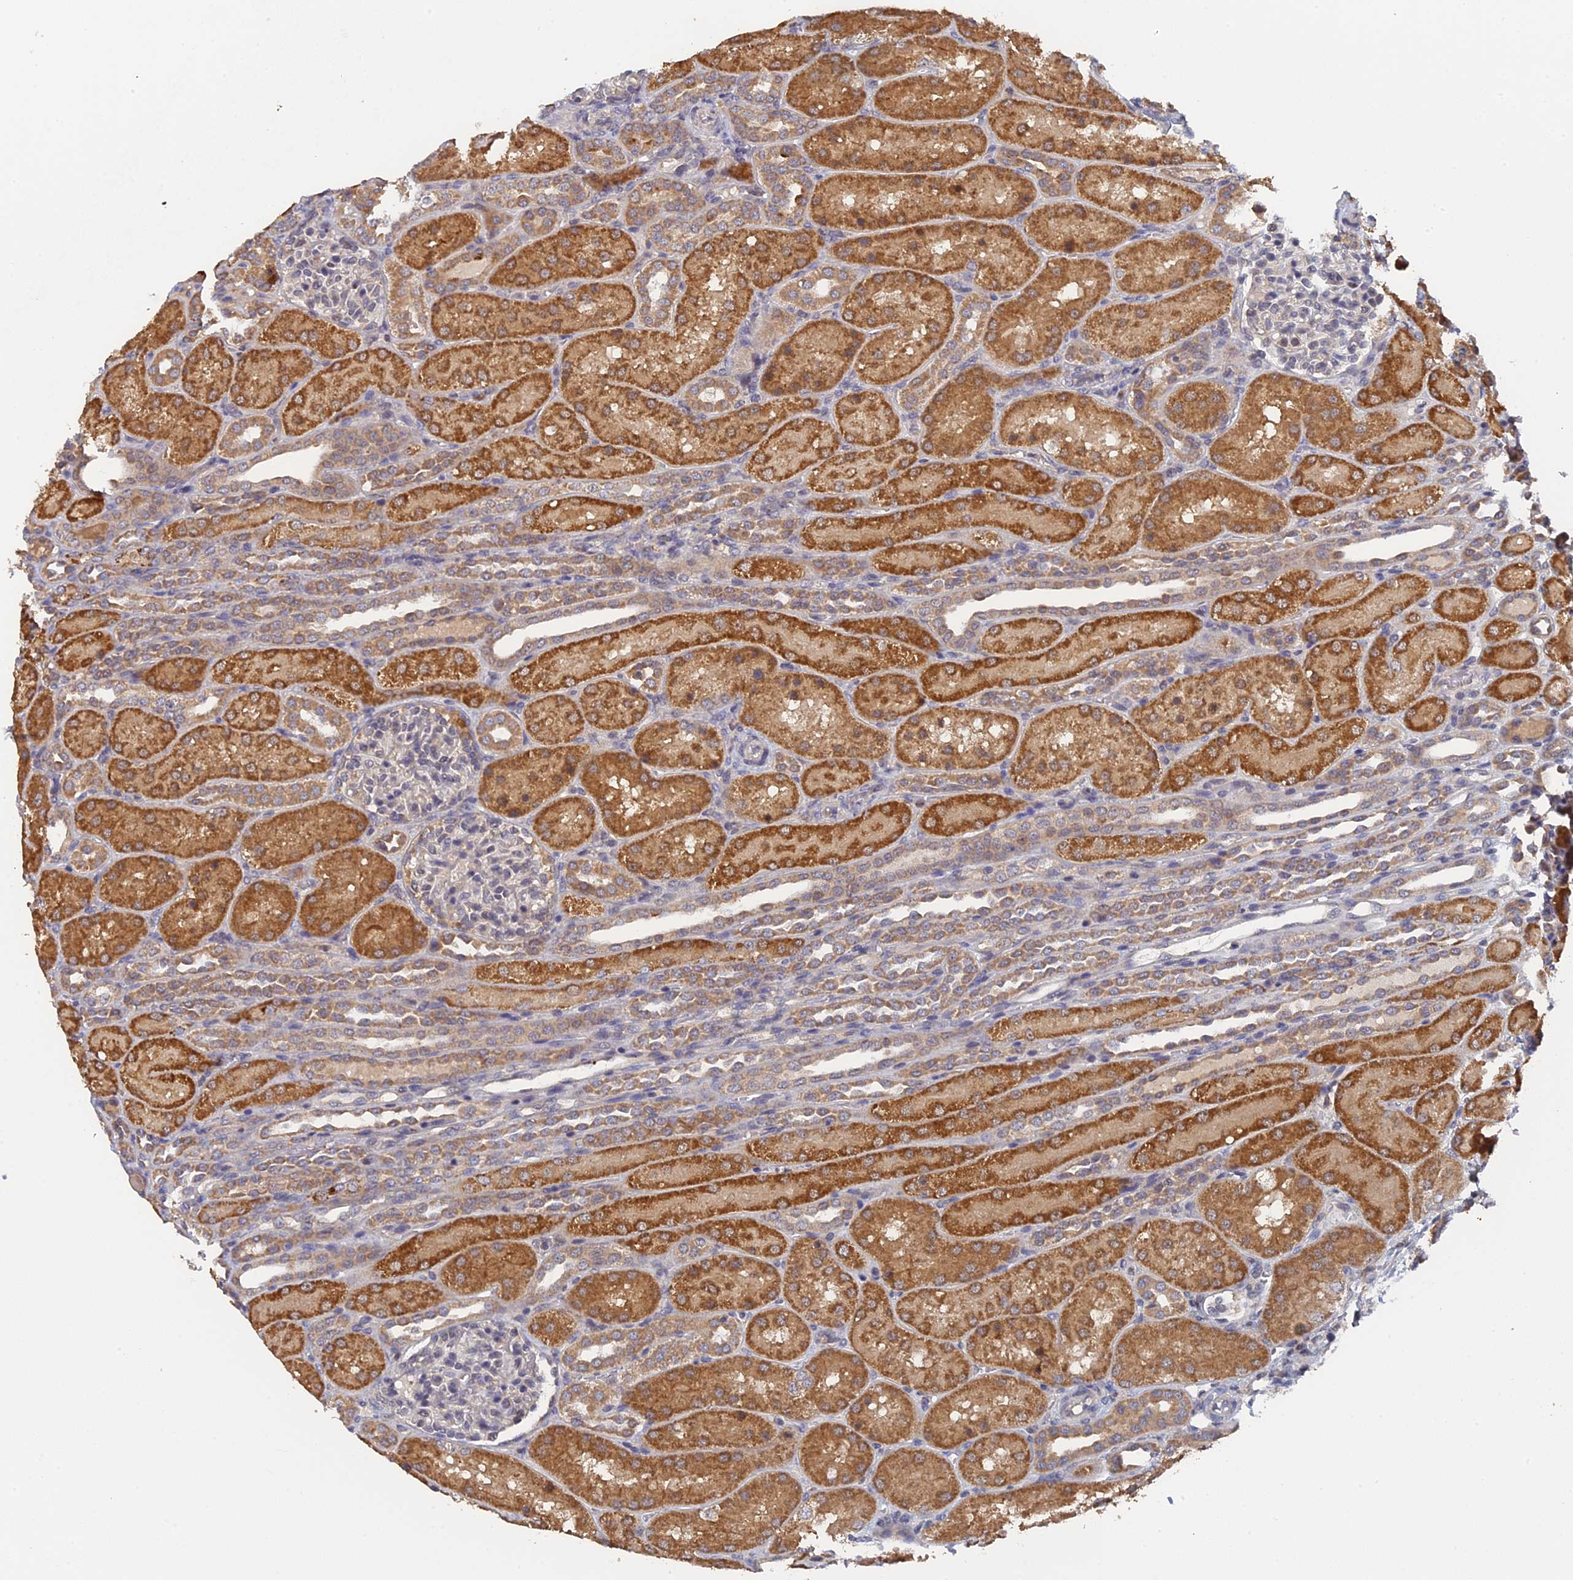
{"staining": {"intensity": "negative", "quantity": "none", "location": "none"}, "tissue": "kidney", "cell_type": "Cells in glomeruli", "image_type": "normal", "snomed": [{"axis": "morphology", "description": "Normal tissue, NOS"}, {"axis": "topography", "description": "Kidney"}], "caption": "This is an IHC micrograph of unremarkable human kidney. There is no expression in cells in glomeruli.", "gene": "MIGA2", "patient": {"sex": "male", "age": 1}}